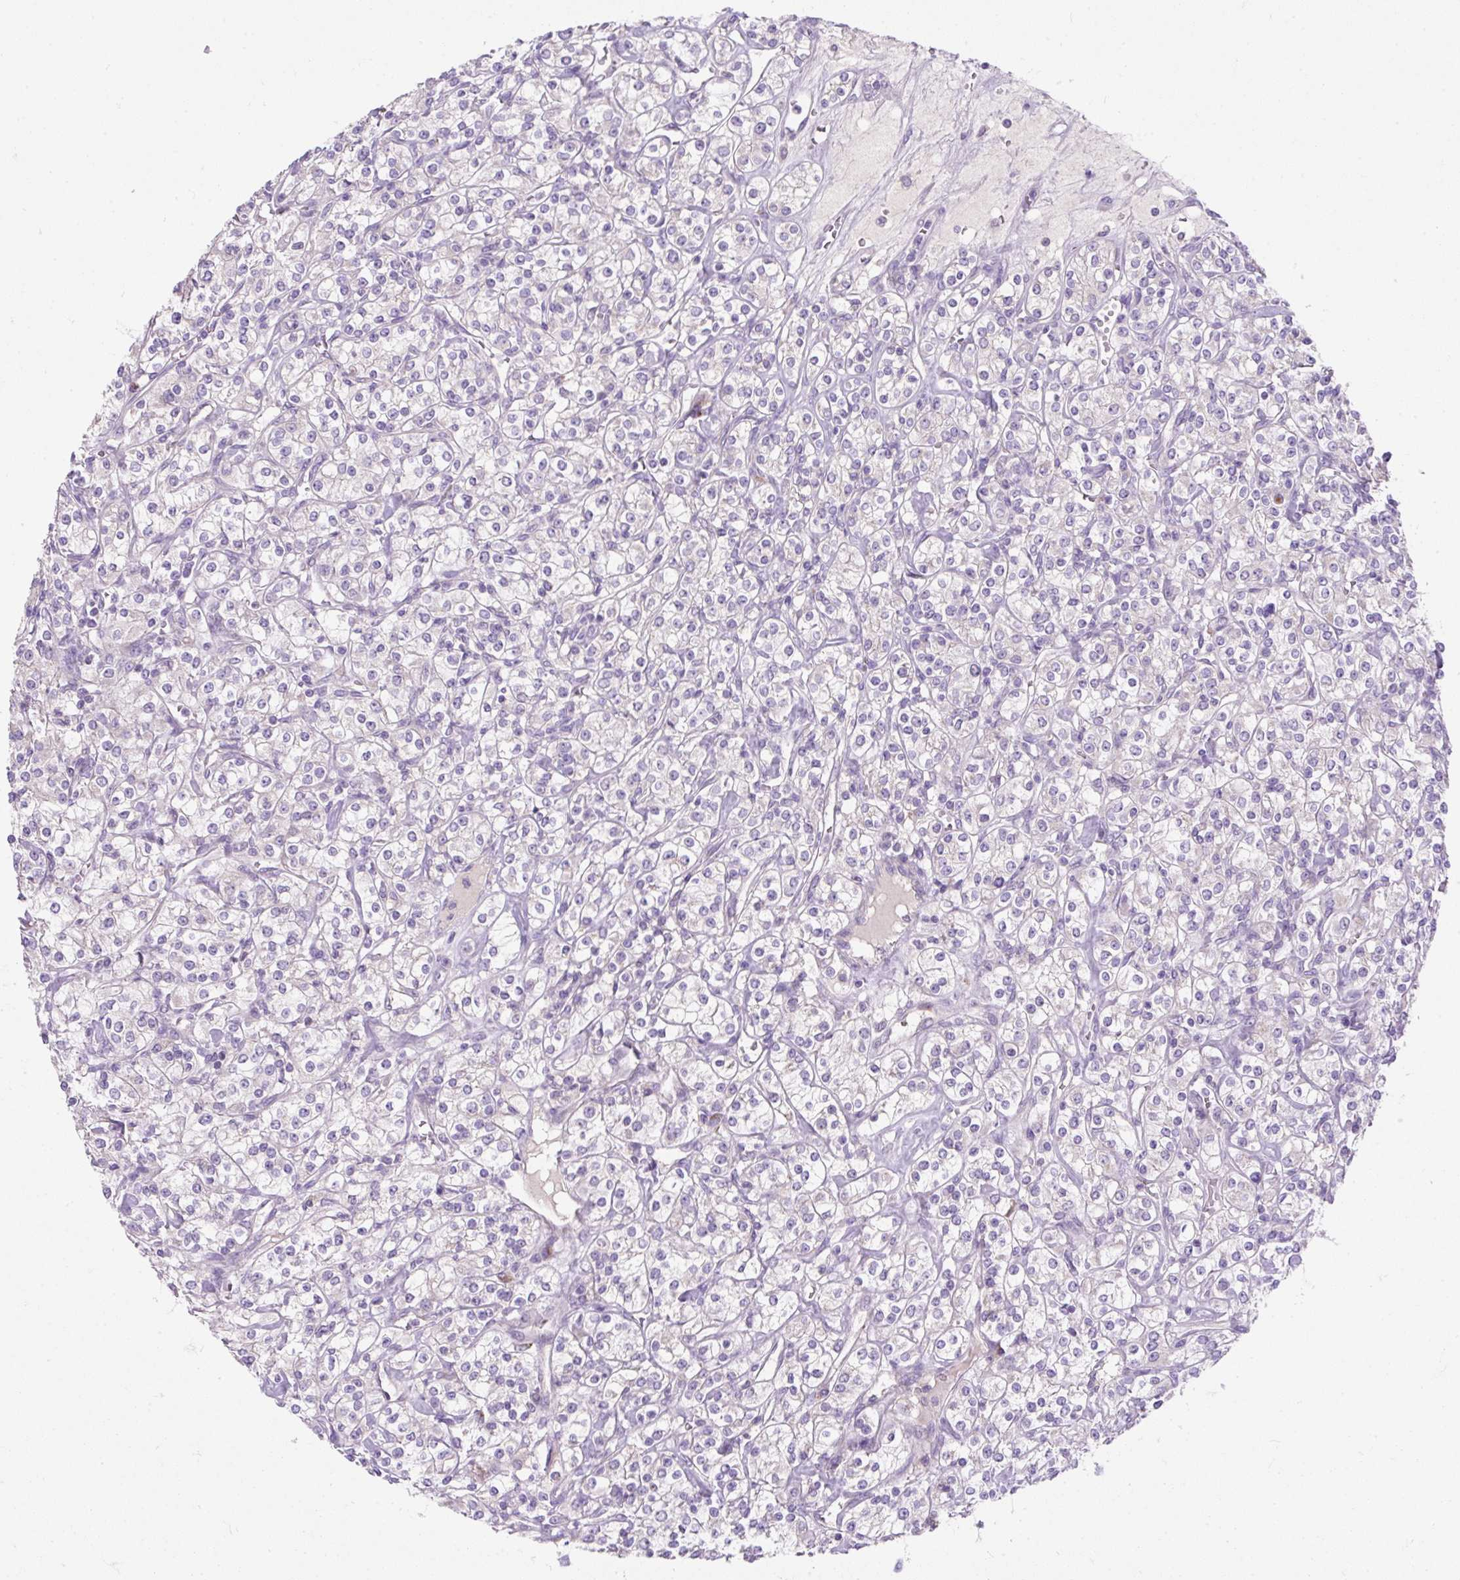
{"staining": {"intensity": "negative", "quantity": "none", "location": "none"}, "tissue": "renal cancer", "cell_type": "Tumor cells", "image_type": "cancer", "snomed": [{"axis": "morphology", "description": "Adenocarcinoma, NOS"}, {"axis": "topography", "description": "Kidney"}], "caption": "This is an IHC image of renal cancer. There is no expression in tumor cells.", "gene": "SUSD5", "patient": {"sex": "male", "age": 77}}